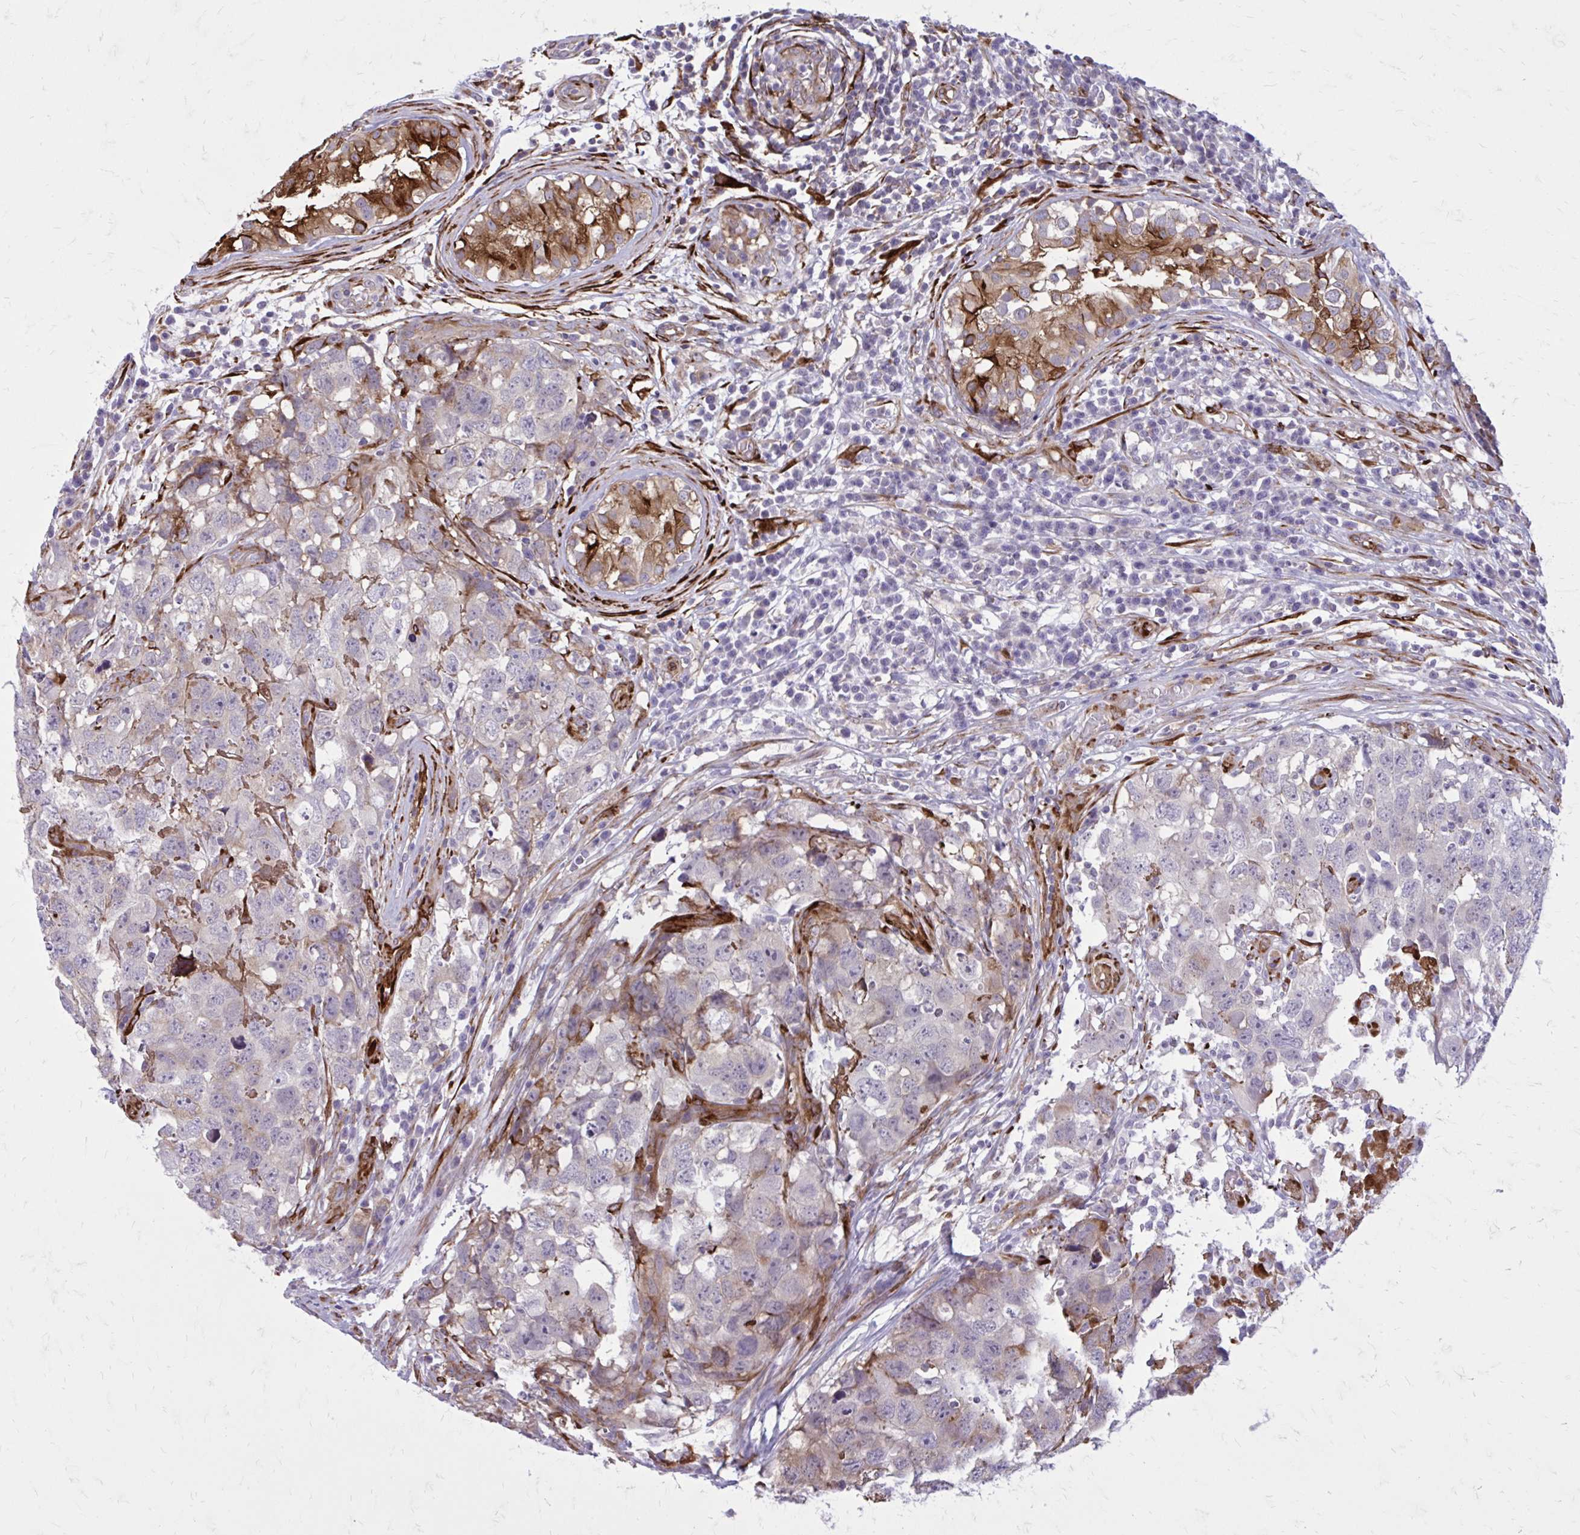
{"staining": {"intensity": "weak", "quantity": "<25%", "location": "cytoplasmic/membranous"}, "tissue": "testis cancer", "cell_type": "Tumor cells", "image_type": "cancer", "snomed": [{"axis": "morphology", "description": "Carcinoma, Embryonal, NOS"}, {"axis": "topography", "description": "Testis"}], "caption": "This photomicrograph is of testis embryonal carcinoma stained with IHC to label a protein in brown with the nuclei are counter-stained blue. There is no staining in tumor cells.", "gene": "BEND5", "patient": {"sex": "male", "age": 22}}